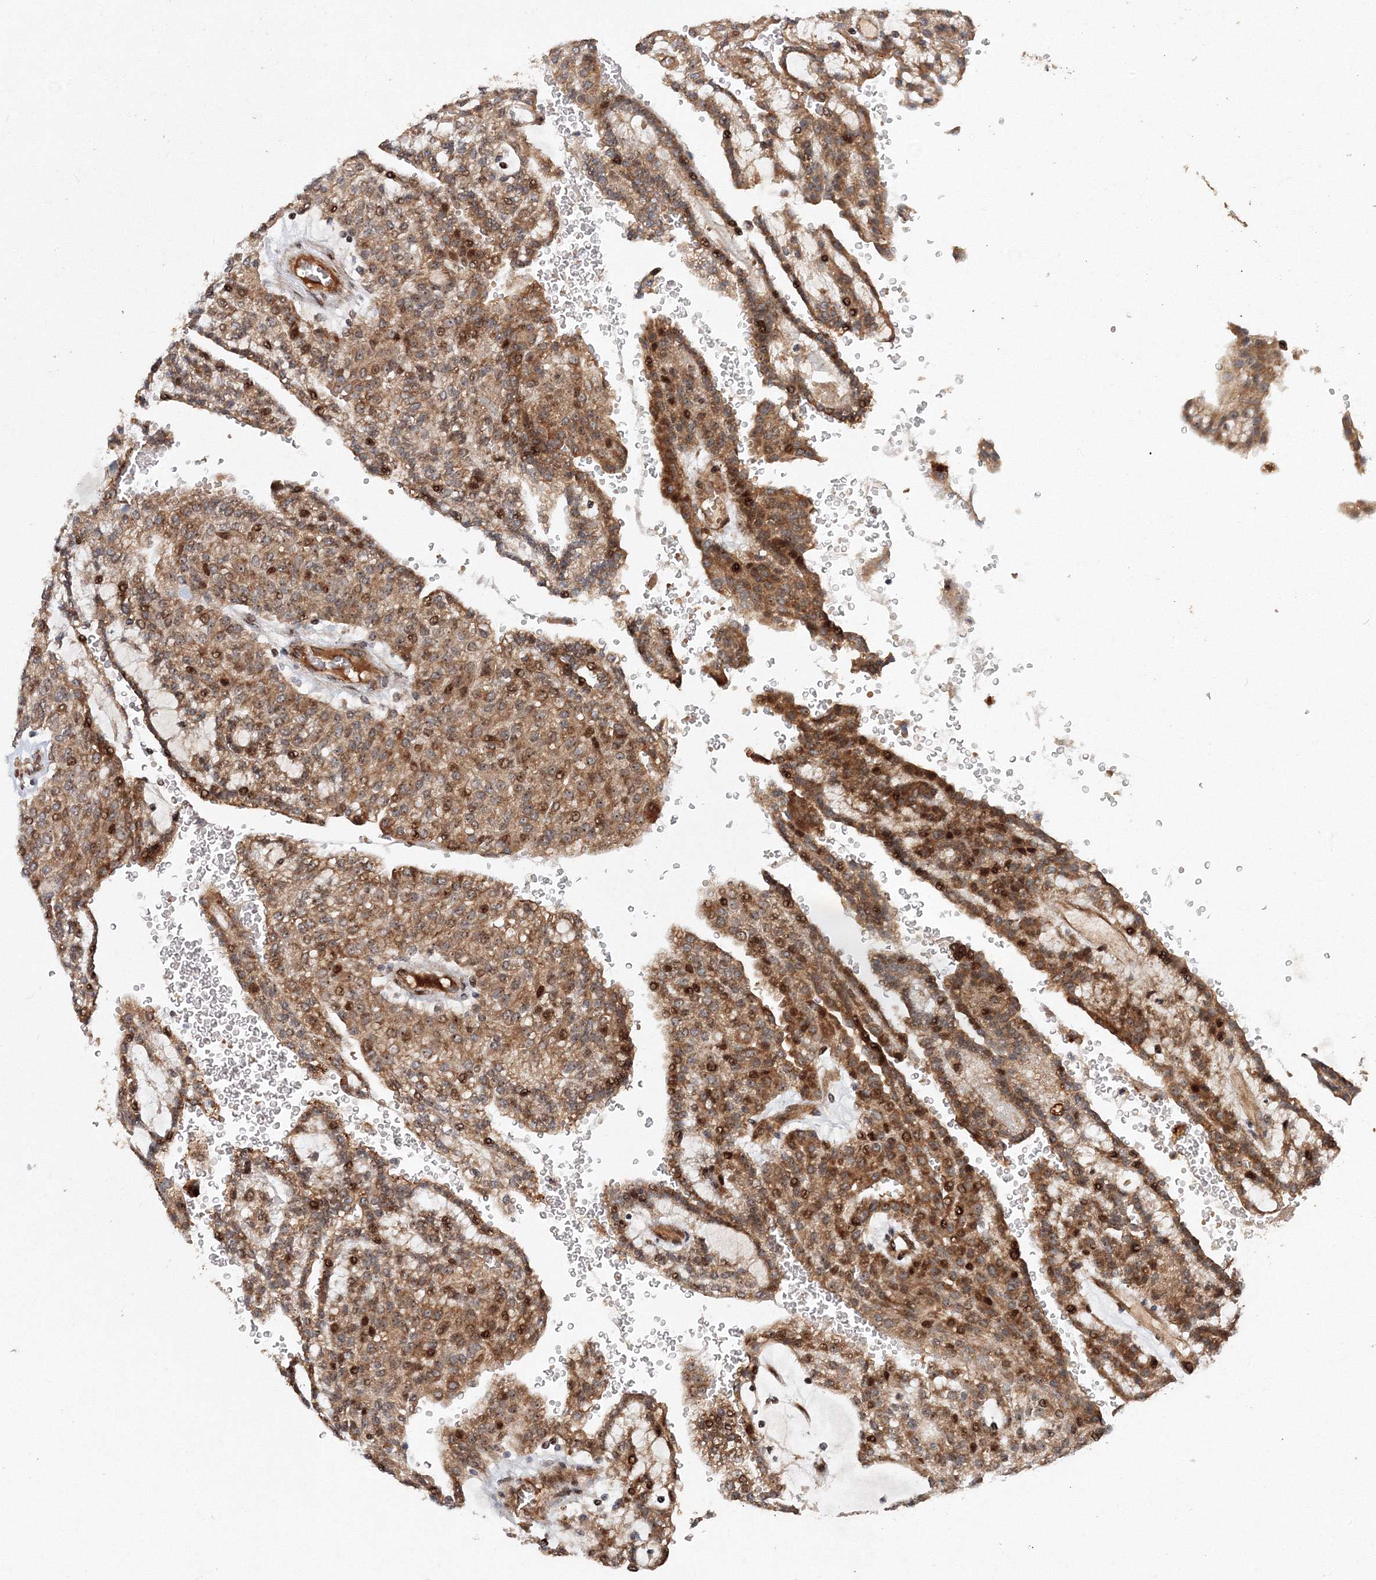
{"staining": {"intensity": "strong", "quantity": ">75%", "location": "cytoplasmic/membranous,nuclear"}, "tissue": "renal cancer", "cell_type": "Tumor cells", "image_type": "cancer", "snomed": [{"axis": "morphology", "description": "Adenocarcinoma, NOS"}, {"axis": "topography", "description": "Kidney"}], "caption": "High-power microscopy captured an IHC image of renal adenocarcinoma, revealing strong cytoplasmic/membranous and nuclear expression in about >75% of tumor cells. Ihc stains the protein of interest in brown and the nuclei are stained blue.", "gene": "ANKAR", "patient": {"sex": "male", "age": 63}}